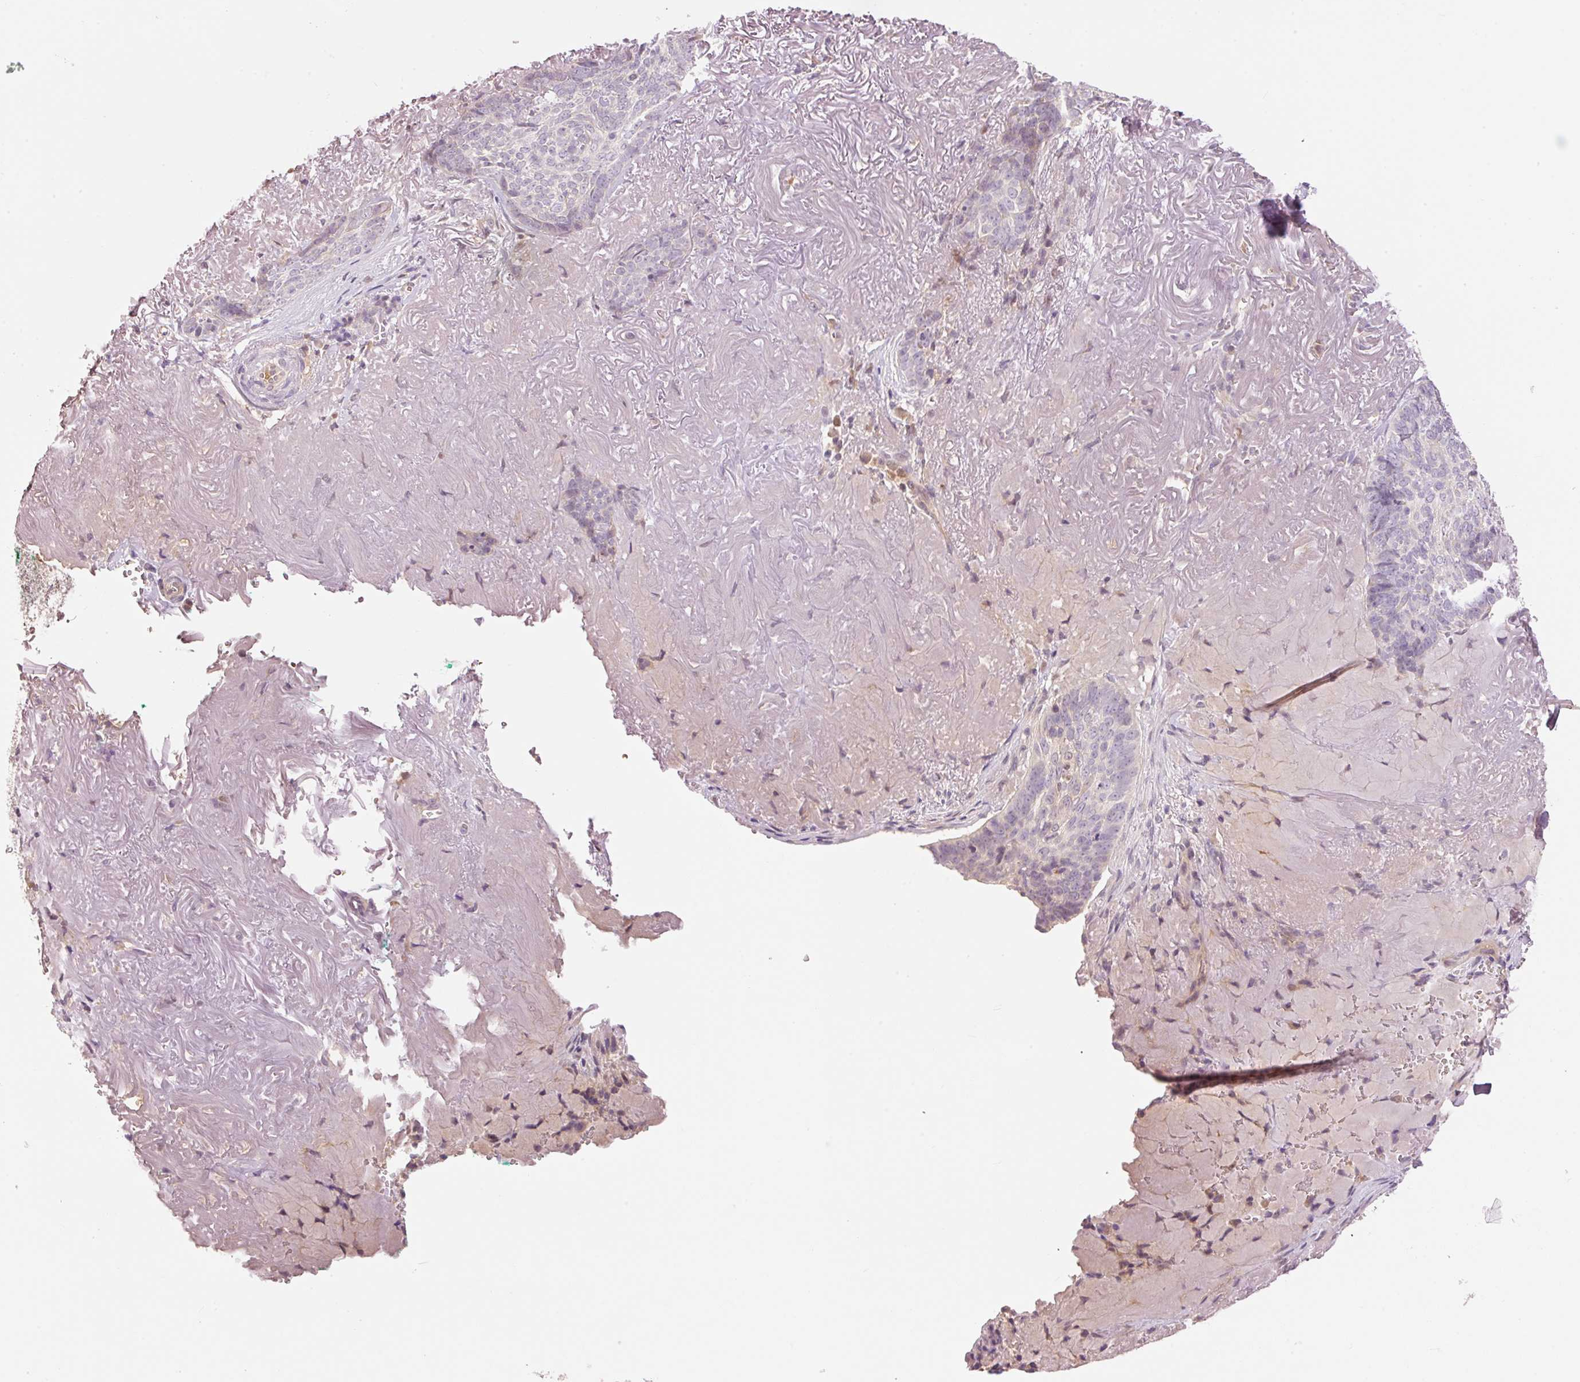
{"staining": {"intensity": "negative", "quantity": "none", "location": "none"}, "tissue": "skin cancer", "cell_type": "Tumor cells", "image_type": "cancer", "snomed": [{"axis": "morphology", "description": "Basal cell carcinoma"}, {"axis": "topography", "description": "Skin"}, {"axis": "topography", "description": "Skin of face"}], "caption": "This is a image of IHC staining of skin cancer (basal cell carcinoma), which shows no staining in tumor cells. (Brightfield microscopy of DAB (3,3'-diaminobenzidine) immunohistochemistry at high magnification).", "gene": "CMTM8", "patient": {"sex": "female", "age": 95}}